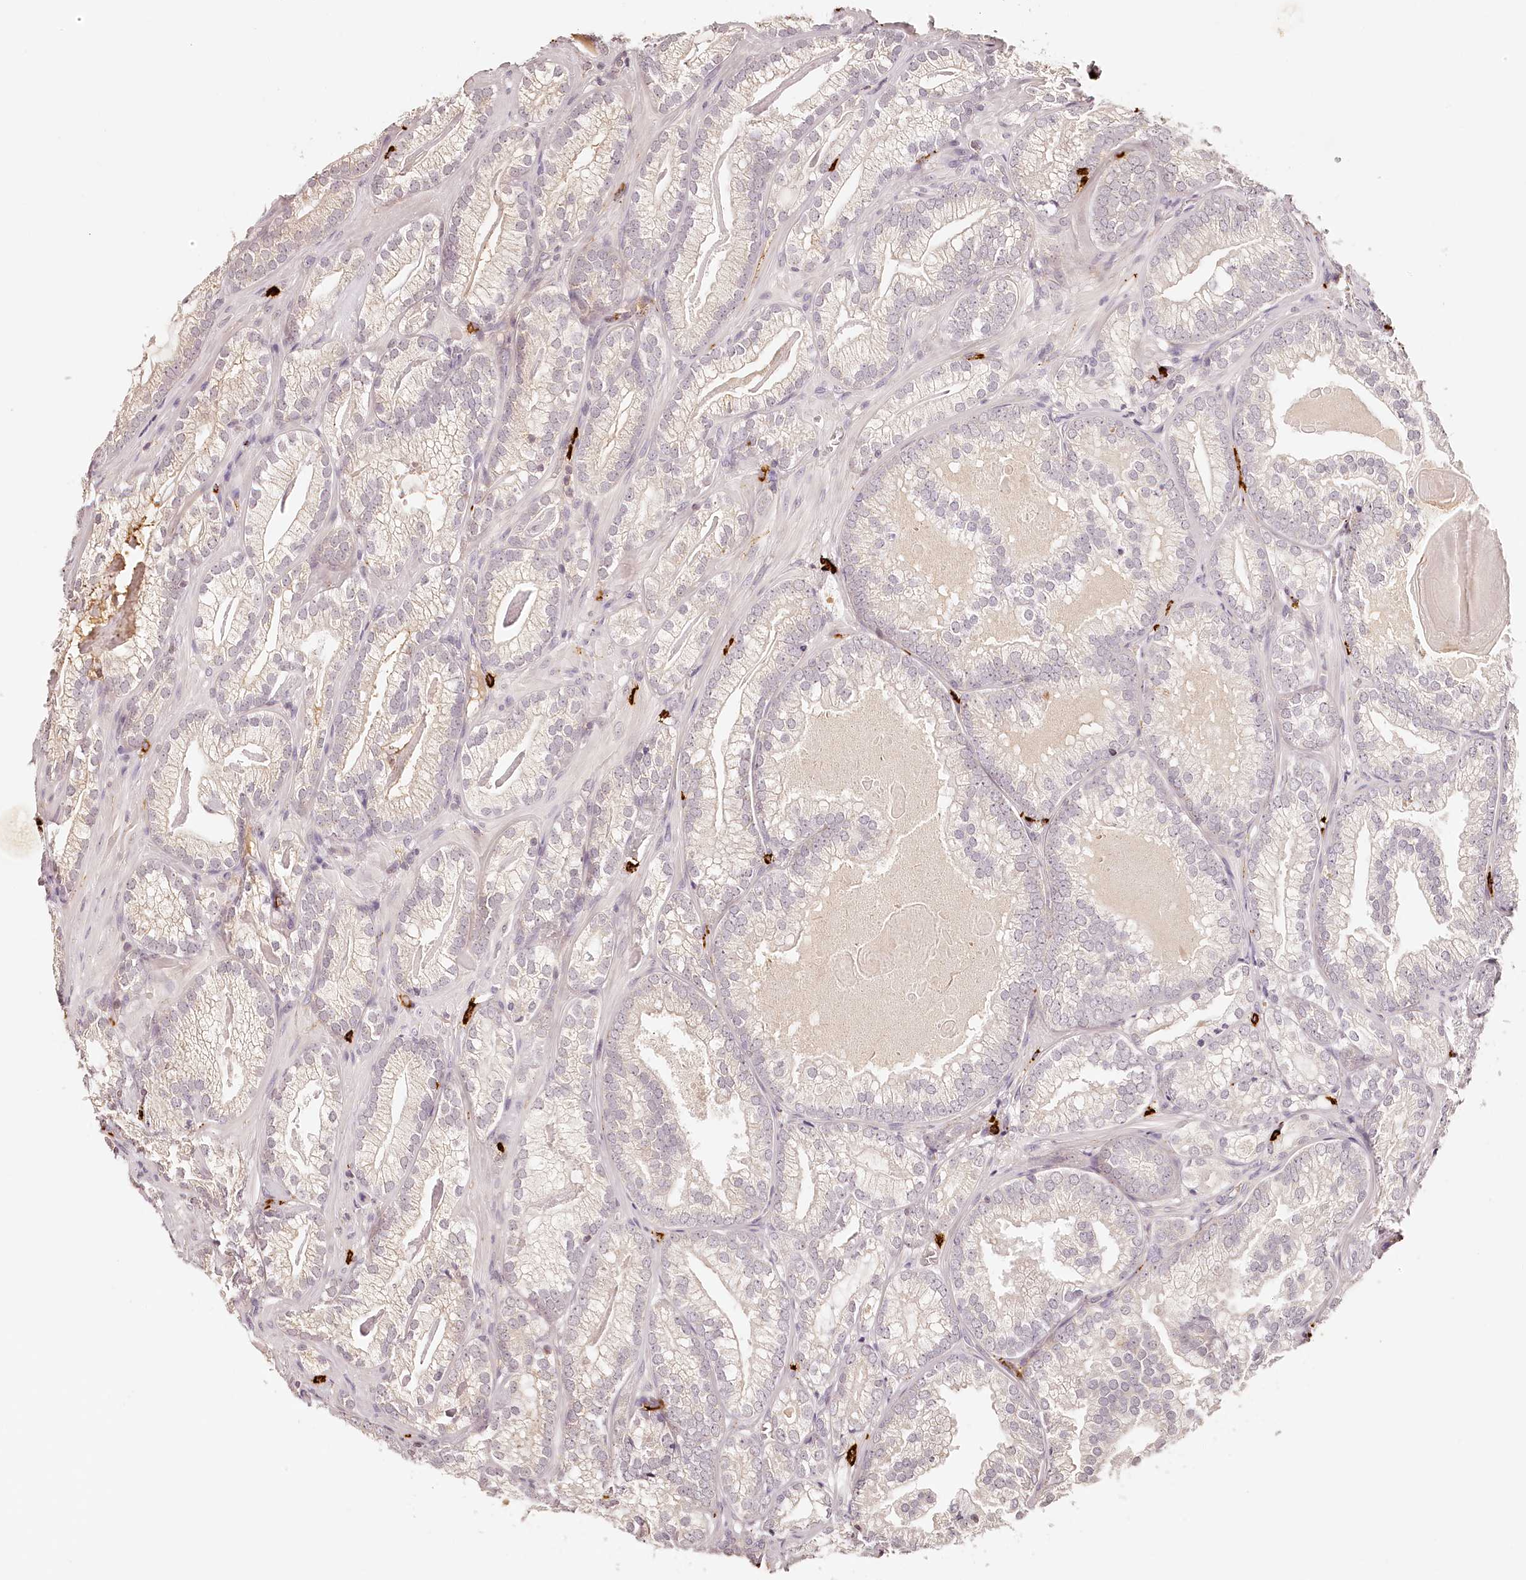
{"staining": {"intensity": "negative", "quantity": "none", "location": "none"}, "tissue": "prostate cancer", "cell_type": "Tumor cells", "image_type": "cancer", "snomed": [{"axis": "morphology", "description": "Adenocarcinoma, Low grade"}, {"axis": "topography", "description": "Prostate"}], "caption": "High magnification brightfield microscopy of low-grade adenocarcinoma (prostate) stained with DAB (brown) and counterstained with hematoxylin (blue): tumor cells show no significant positivity.", "gene": "SYNGR1", "patient": {"sex": "male", "age": 72}}